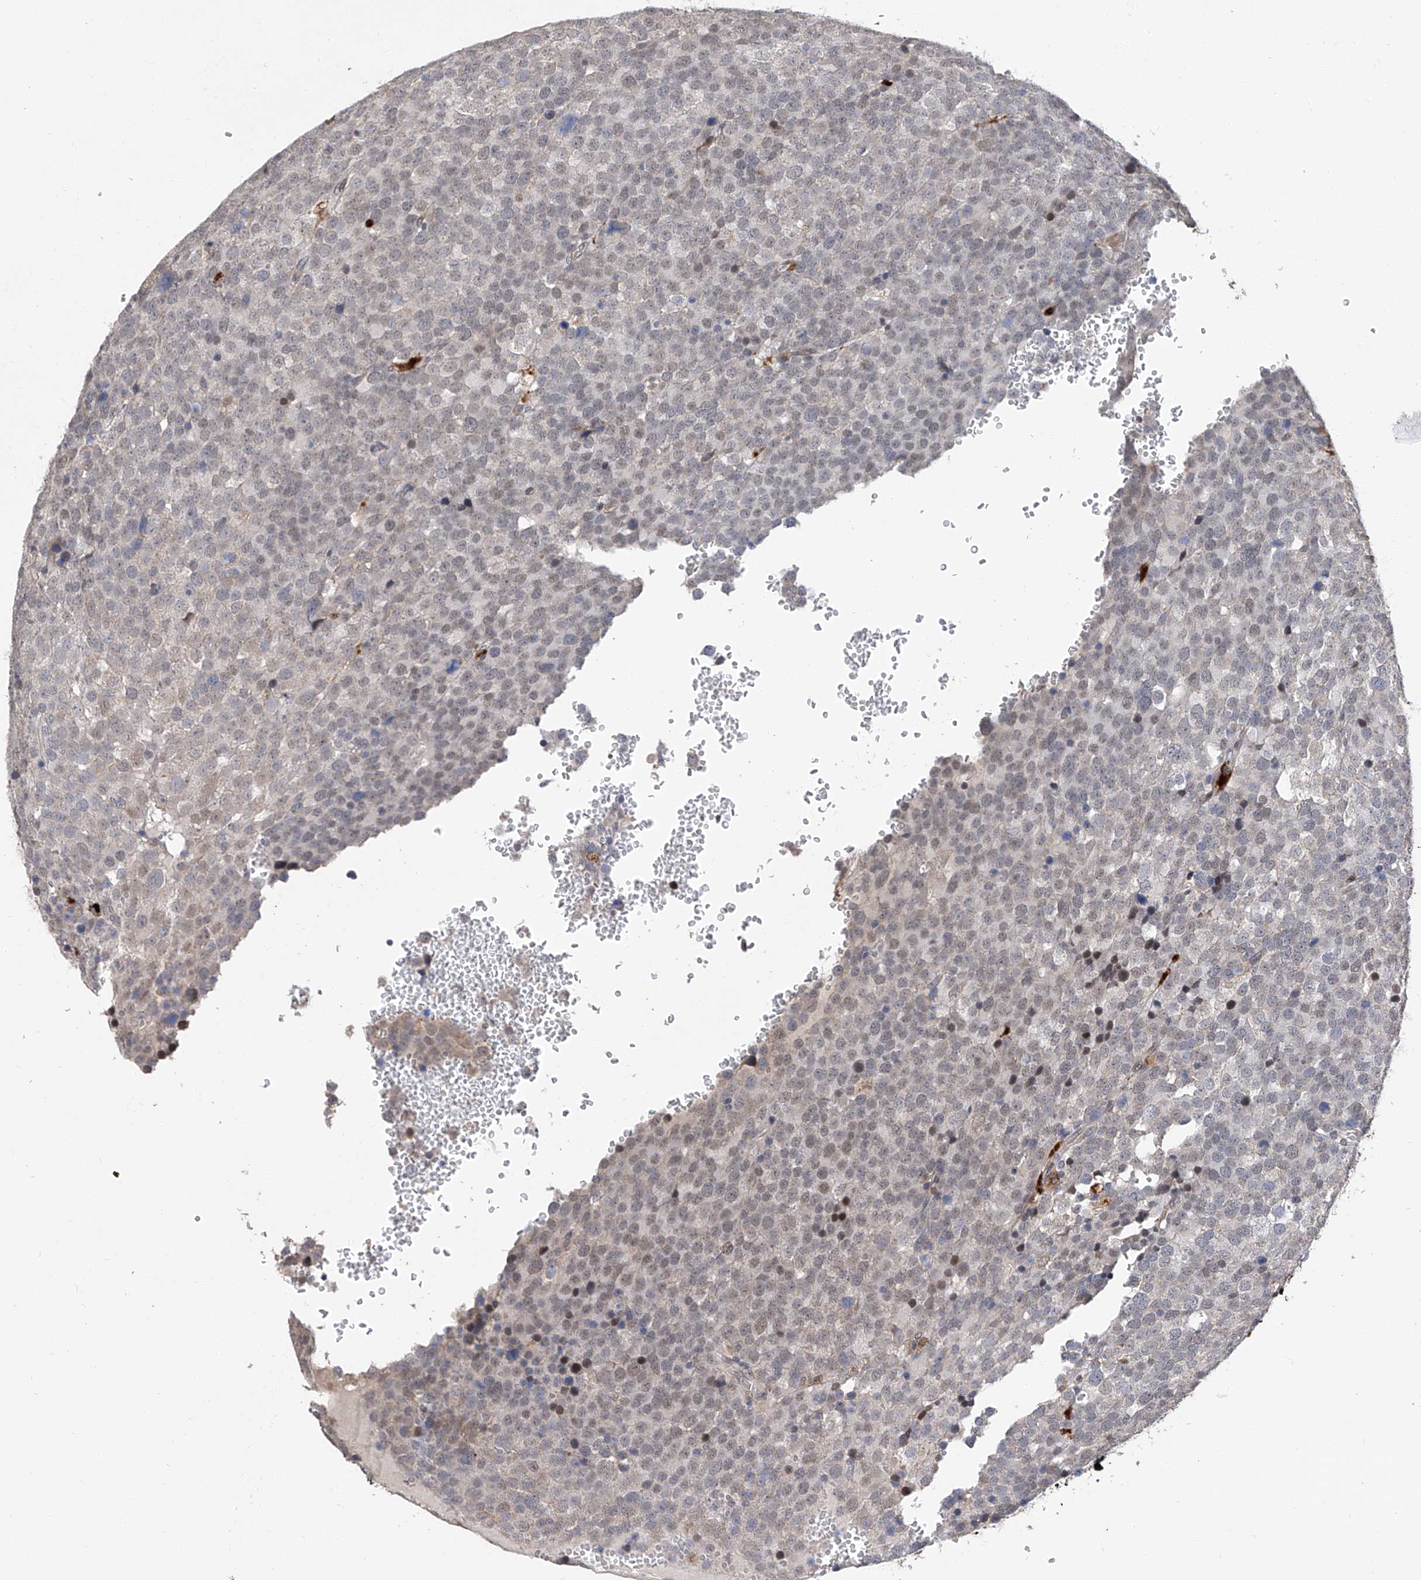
{"staining": {"intensity": "weak", "quantity": "<25%", "location": "nuclear"}, "tissue": "testis cancer", "cell_type": "Tumor cells", "image_type": "cancer", "snomed": [{"axis": "morphology", "description": "Seminoma, NOS"}, {"axis": "topography", "description": "Testis"}], "caption": "Immunohistochemistry (IHC) of testis cancer demonstrates no positivity in tumor cells.", "gene": "FARP2", "patient": {"sex": "male", "age": 71}}